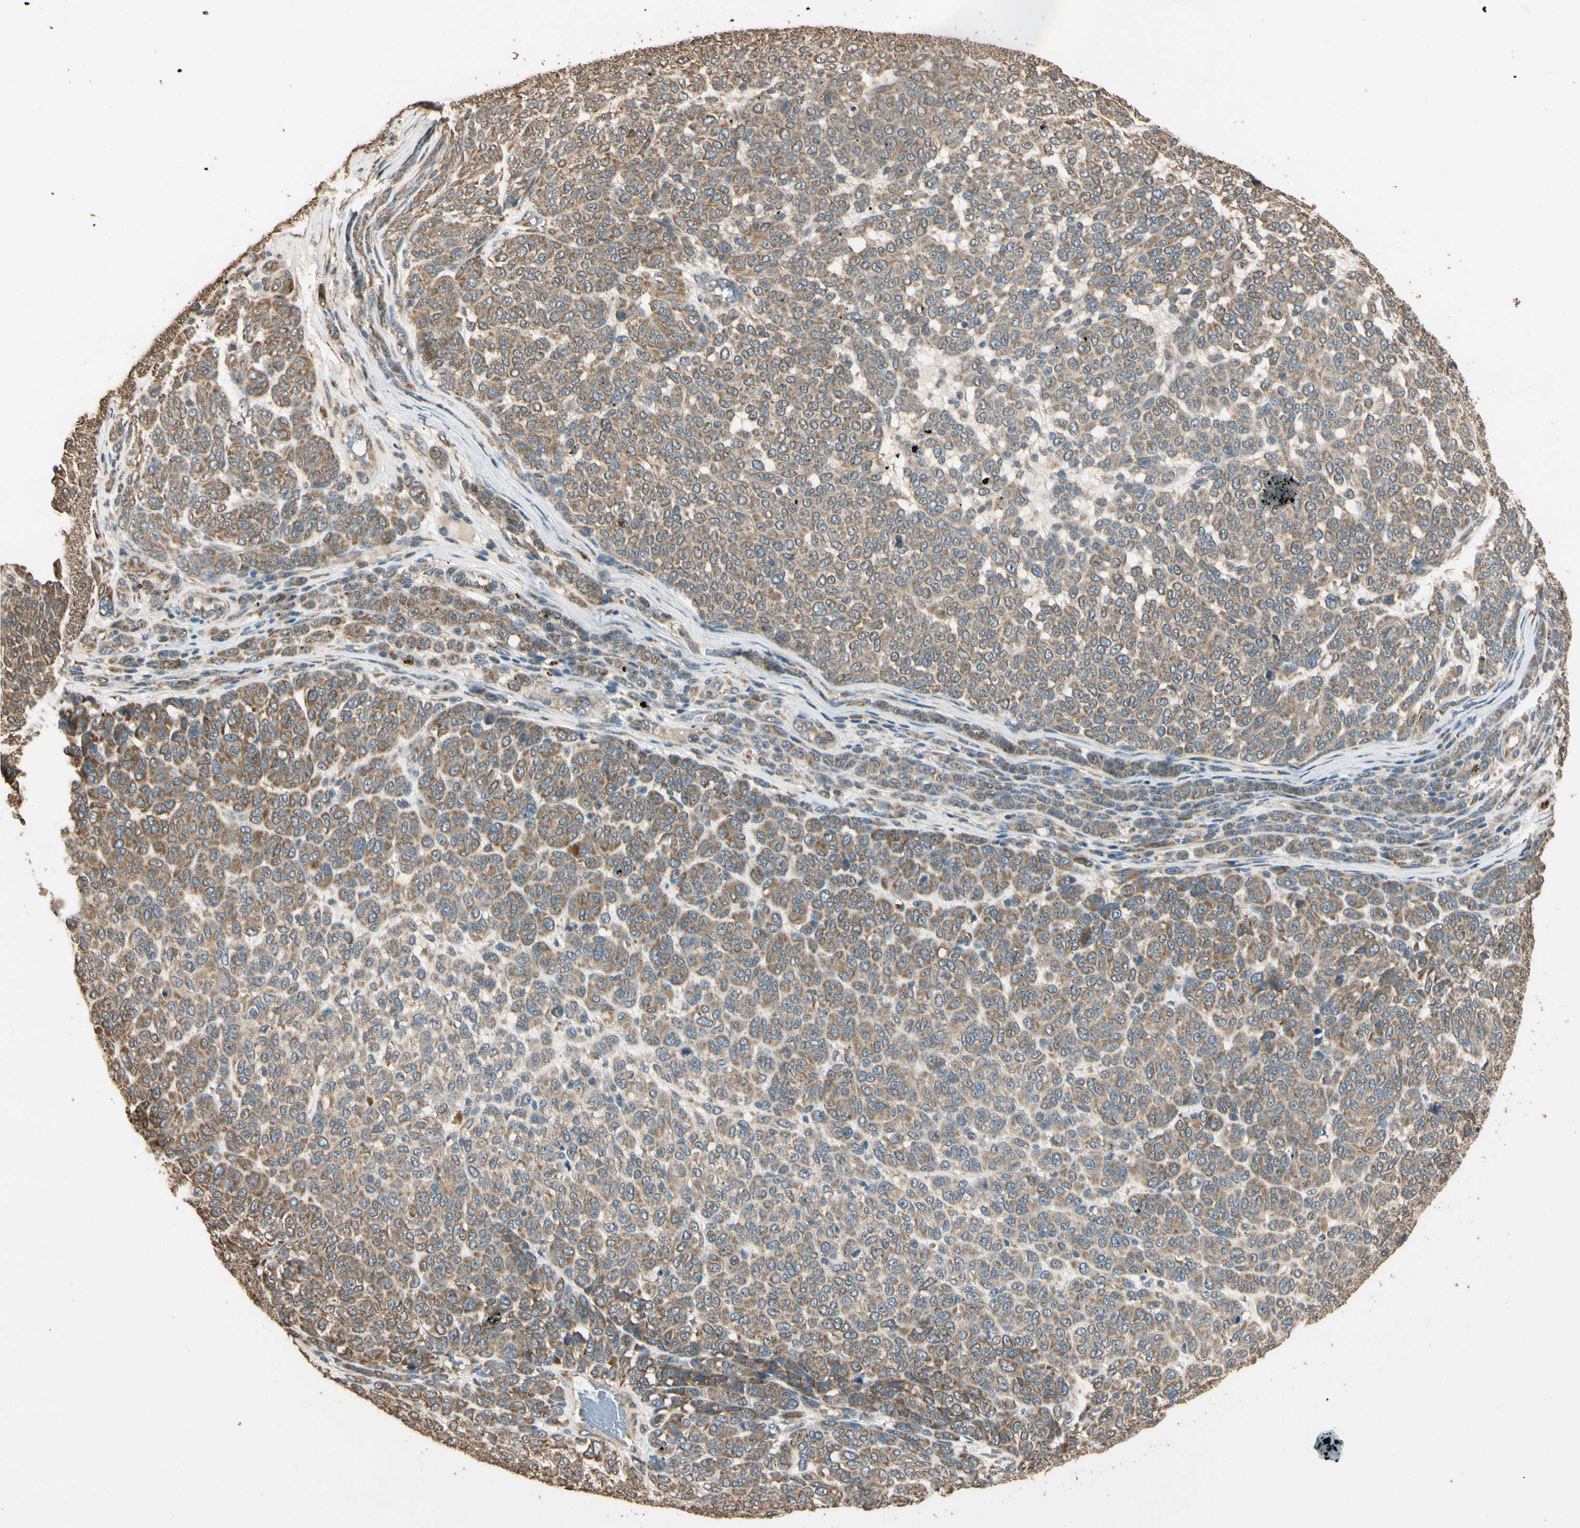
{"staining": {"intensity": "moderate", "quantity": ">75%", "location": "cytoplasmic/membranous"}, "tissue": "melanoma", "cell_type": "Tumor cells", "image_type": "cancer", "snomed": [{"axis": "morphology", "description": "Malignant melanoma, NOS"}, {"axis": "topography", "description": "Skin"}], "caption": "Protein expression analysis of human malignant melanoma reveals moderate cytoplasmic/membranous staining in approximately >75% of tumor cells.", "gene": "STX18", "patient": {"sex": "male", "age": 59}}